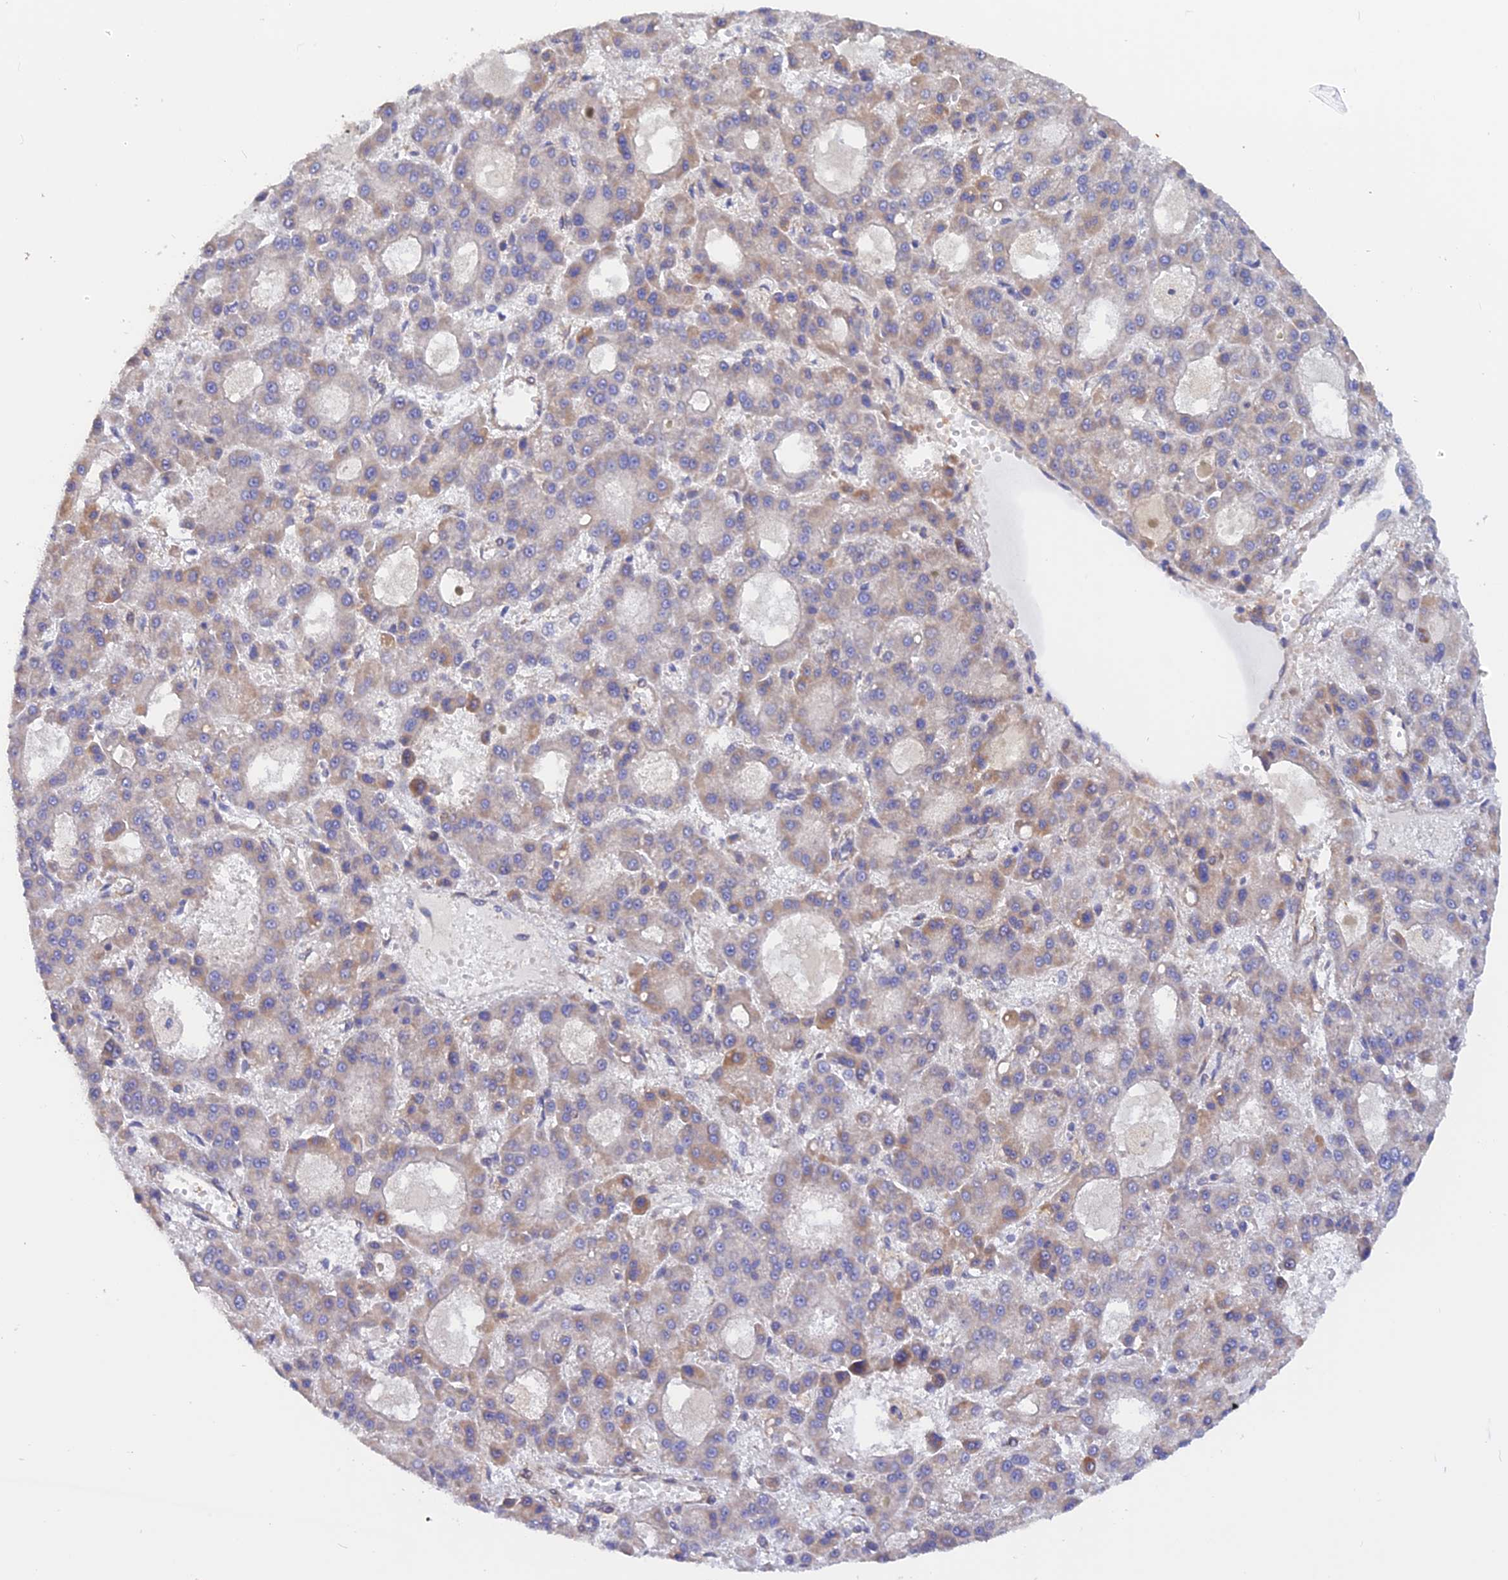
{"staining": {"intensity": "weak", "quantity": "25%-75%", "location": "cytoplasmic/membranous"}, "tissue": "liver cancer", "cell_type": "Tumor cells", "image_type": "cancer", "snomed": [{"axis": "morphology", "description": "Carcinoma, Hepatocellular, NOS"}, {"axis": "topography", "description": "Liver"}], "caption": "Tumor cells demonstrate low levels of weak cytoplasmic/membranous positivity in approximately 25%-75% of cells in liver hepatocellular carcinoma.", "gene": "HYCC1", "patient": {"sex": "male", "age": 70}}